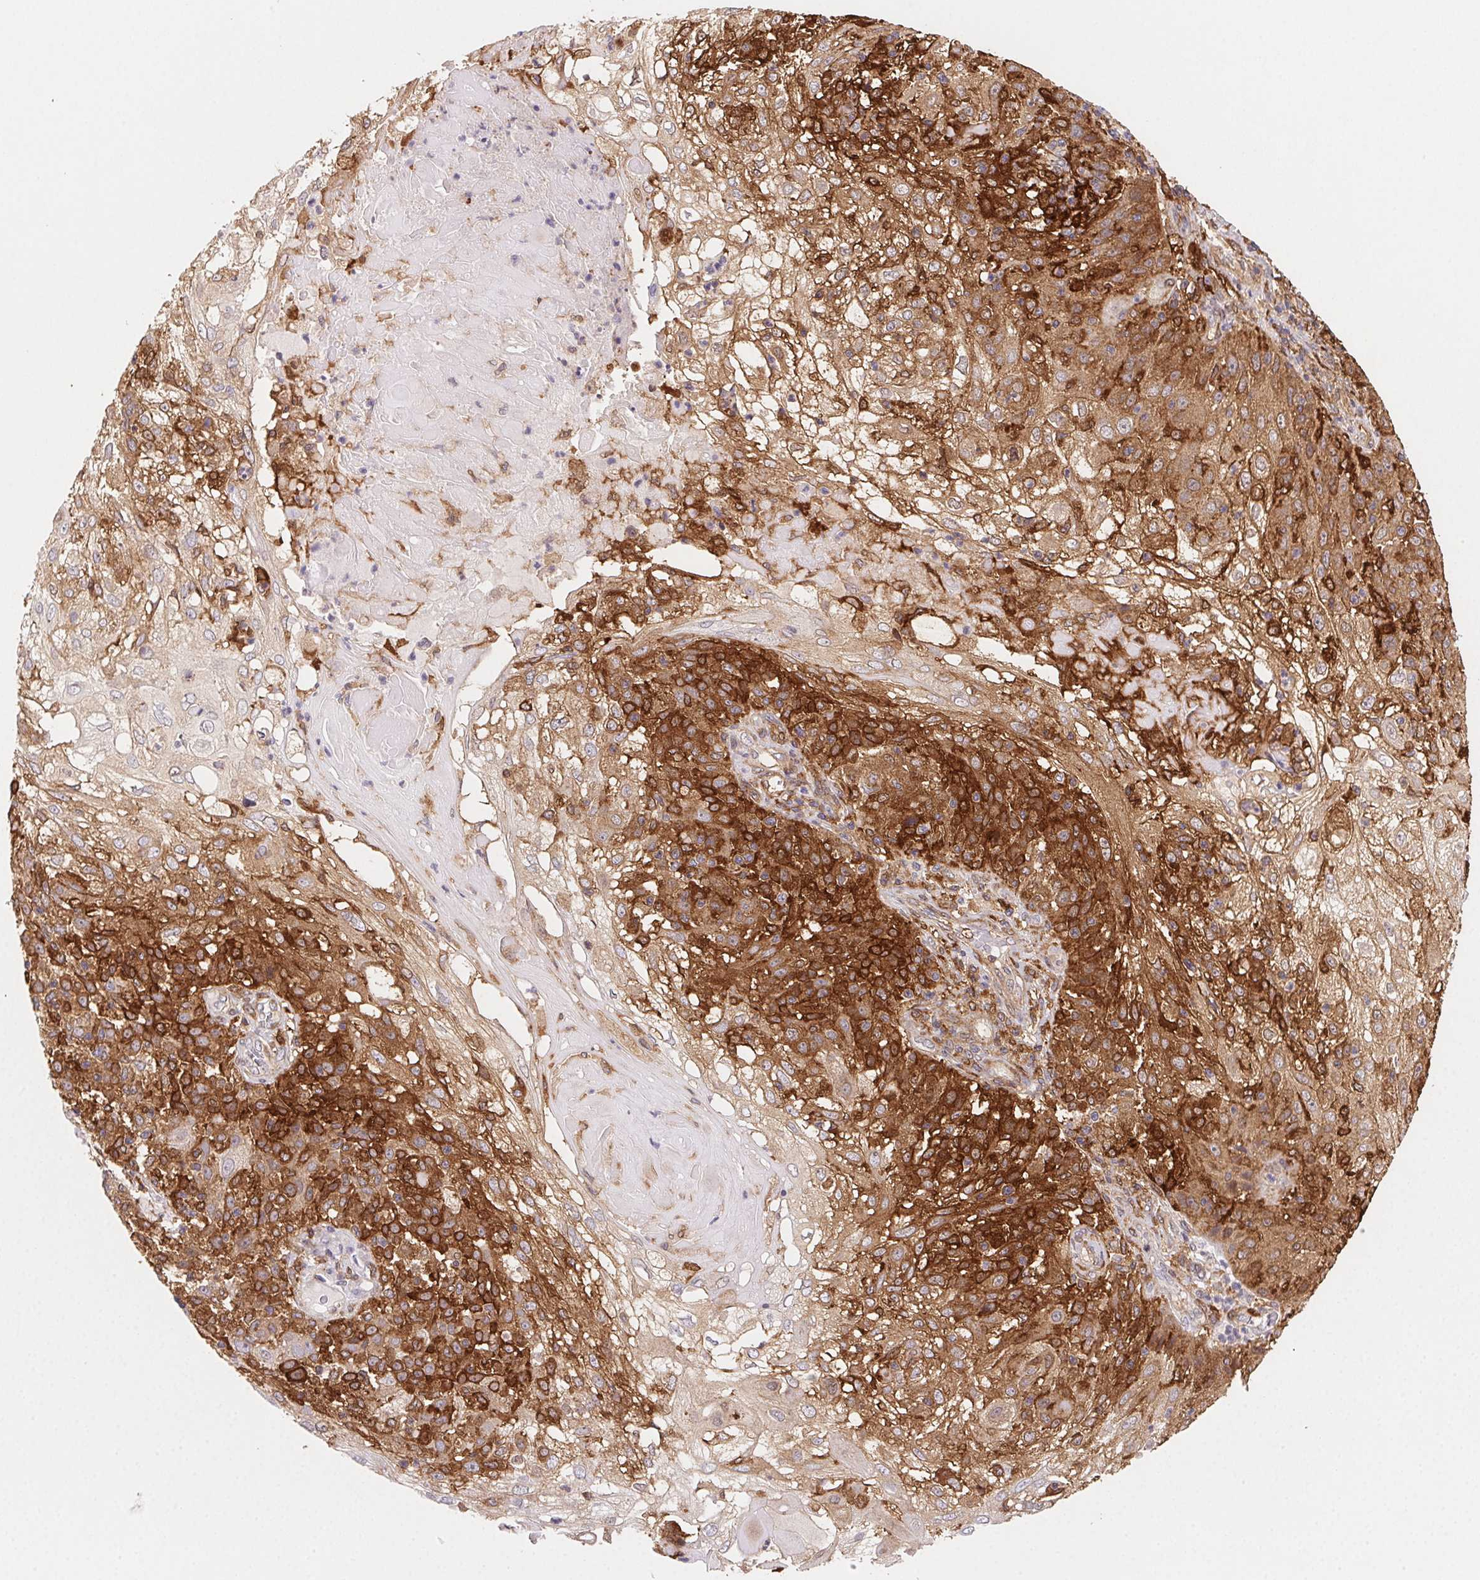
{"staining": {"intensity": "strong", "quantity": ">75%", "location": "cytoplasmic/membranous"}, "tissue": "skin cancer", "cell_type": "Tumor cells", "image_type": "cancer", "snomed": [{"axis": "morphology", "description": "Normal tissue, NOS"}, {"axis": "morphology", "description": "Squamous cell carcinoma, NOS"}, {"axis": "topography", "description": "Skin"}], "caption": "Squamous cell carcinoma (skin) tissue displays strong cytoplasmic/membranous staining in about >75% of tumor cells", "gene": "GBP1", "patient": {"sex": "female", "age": 83}}